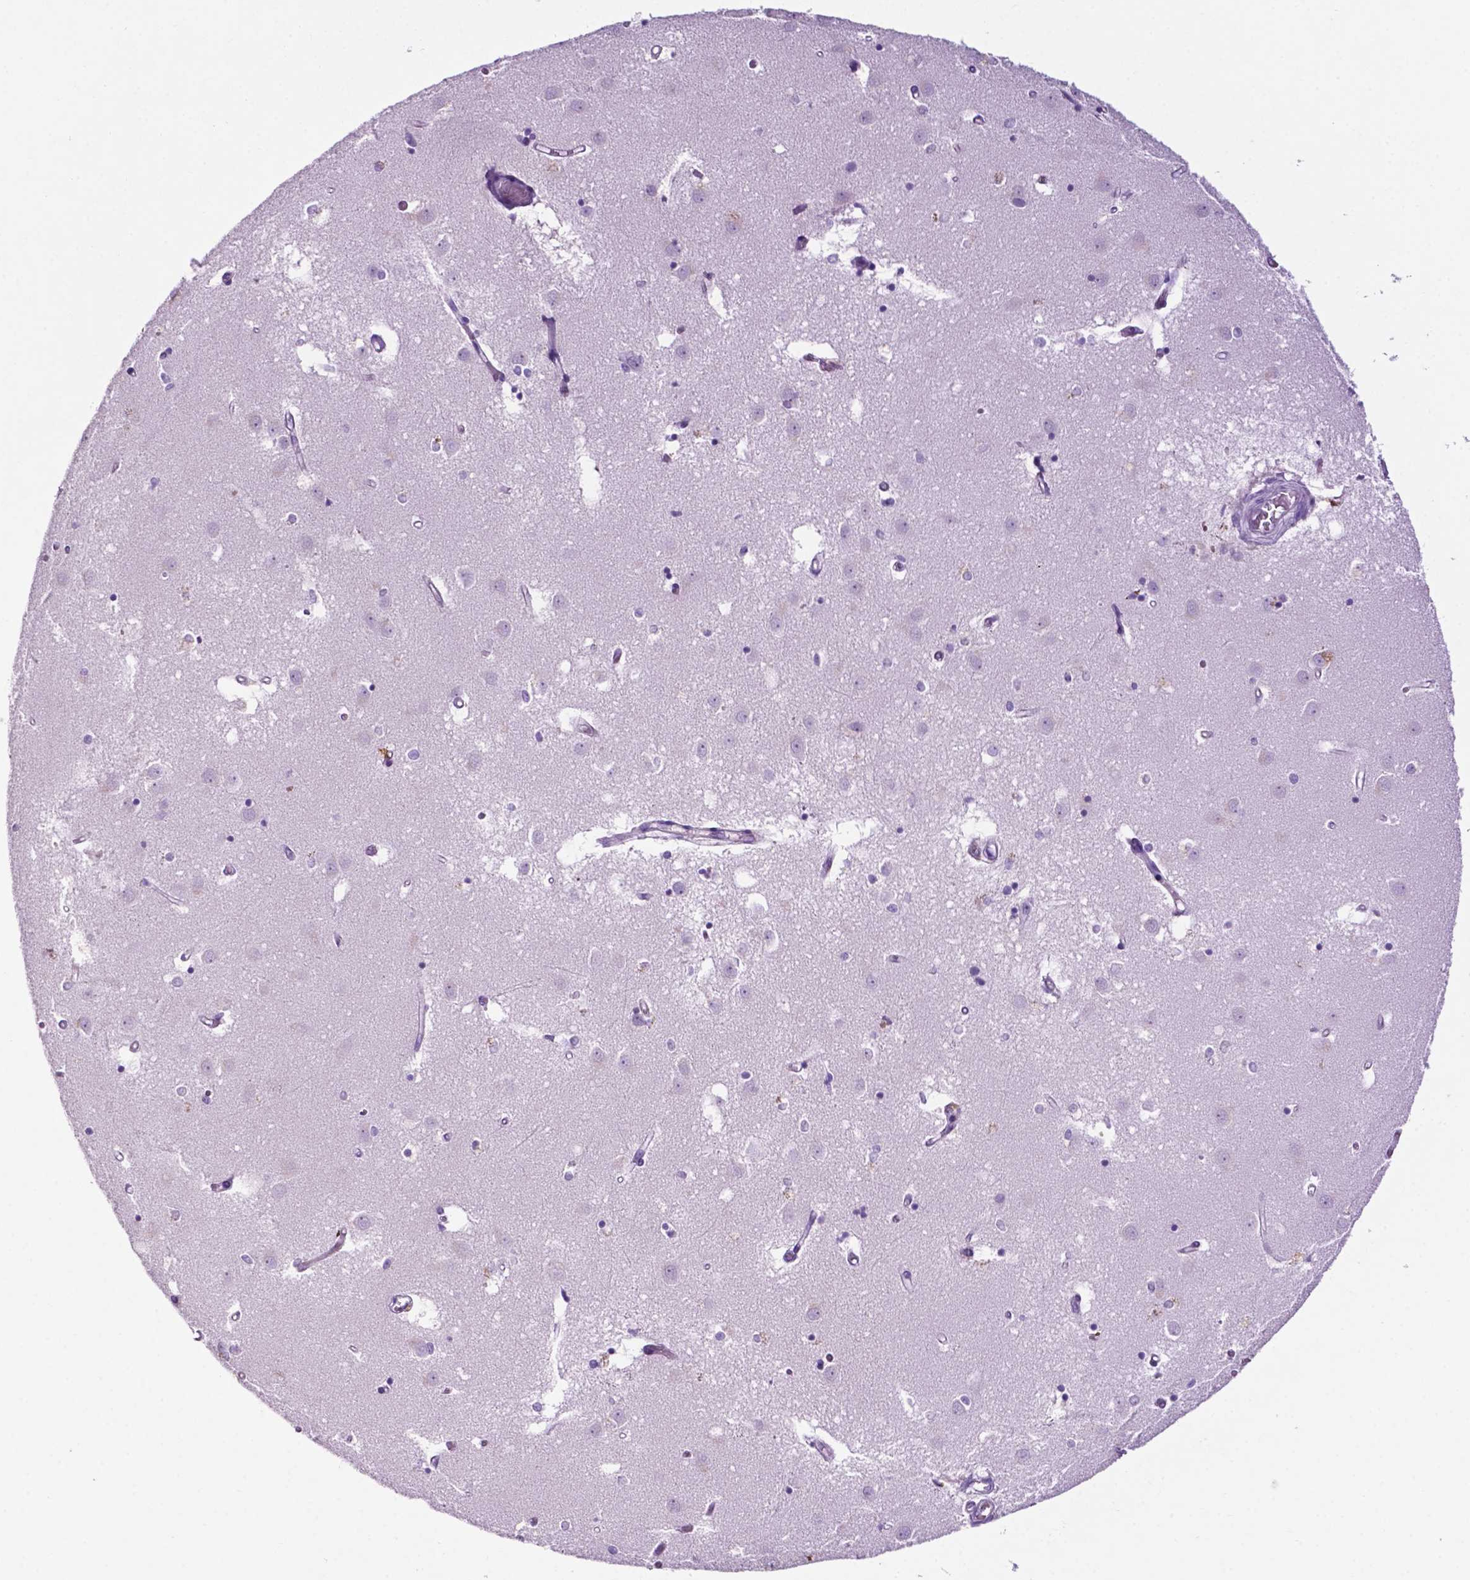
{"staining": {"intensity": "negative", "quantity": "none", "location": "none"}, "tissue": "caudate", "cell_type": "Glial cells", "image_type": "normal", "snomed": [{"axis": "morphology", "description": "Normal tissue, NOS"}, {"axis": "topography", "description": "Lateral ventricle wall"}], "caption": "Immunohistochemical staining of unremarkable human caudate shows no significant staining in glial cells. The staining was performed using DAB (3,3'-diaminobenzidine) to visualize the protein expression in brown, while the nuclei were stained in blue with hematoxylin (Magnification: 20x).", "gene": "PHGR1", "patient": {"sex": "male", "age": 54}}